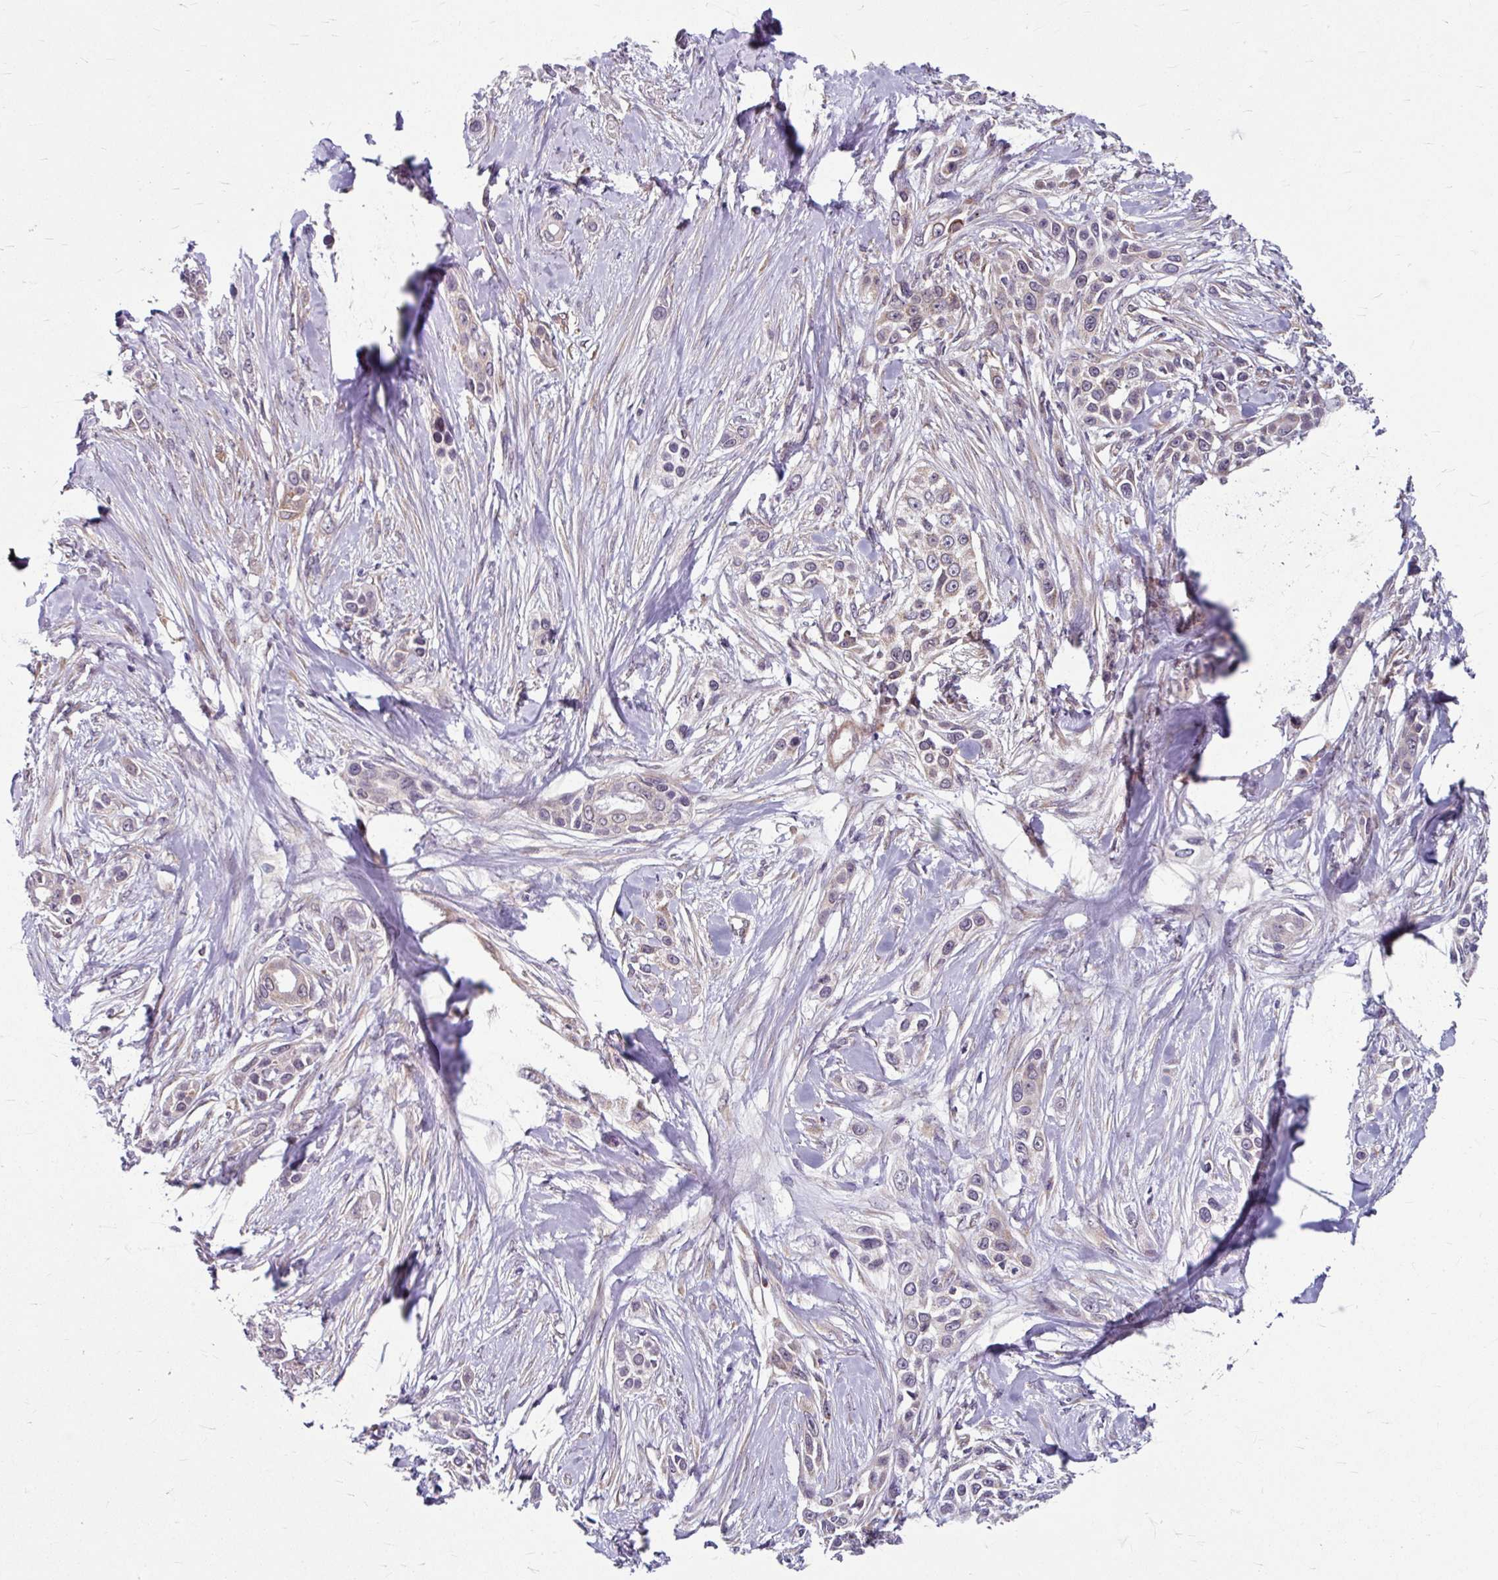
{"staining": {"intensity": "moderate", "quantity": "<25%", "location": "cytoplasmic/membranous"}, "tissue": "skin cancer", "cell_type": "Tumor cells", "image_type": "cancer", "snomed": [{"axis": "morphology", "description": "Squamous cell carcinoma, NOS"}, {"axis": "topography", "description": "Skin"}], "caption": "A brown stain labels moderate cytoplasmic/membranous positivity of a protein in skin cancer tumor cells.", "gene": "DAAM2", "patient": {"sex": "female", "age": 69}}